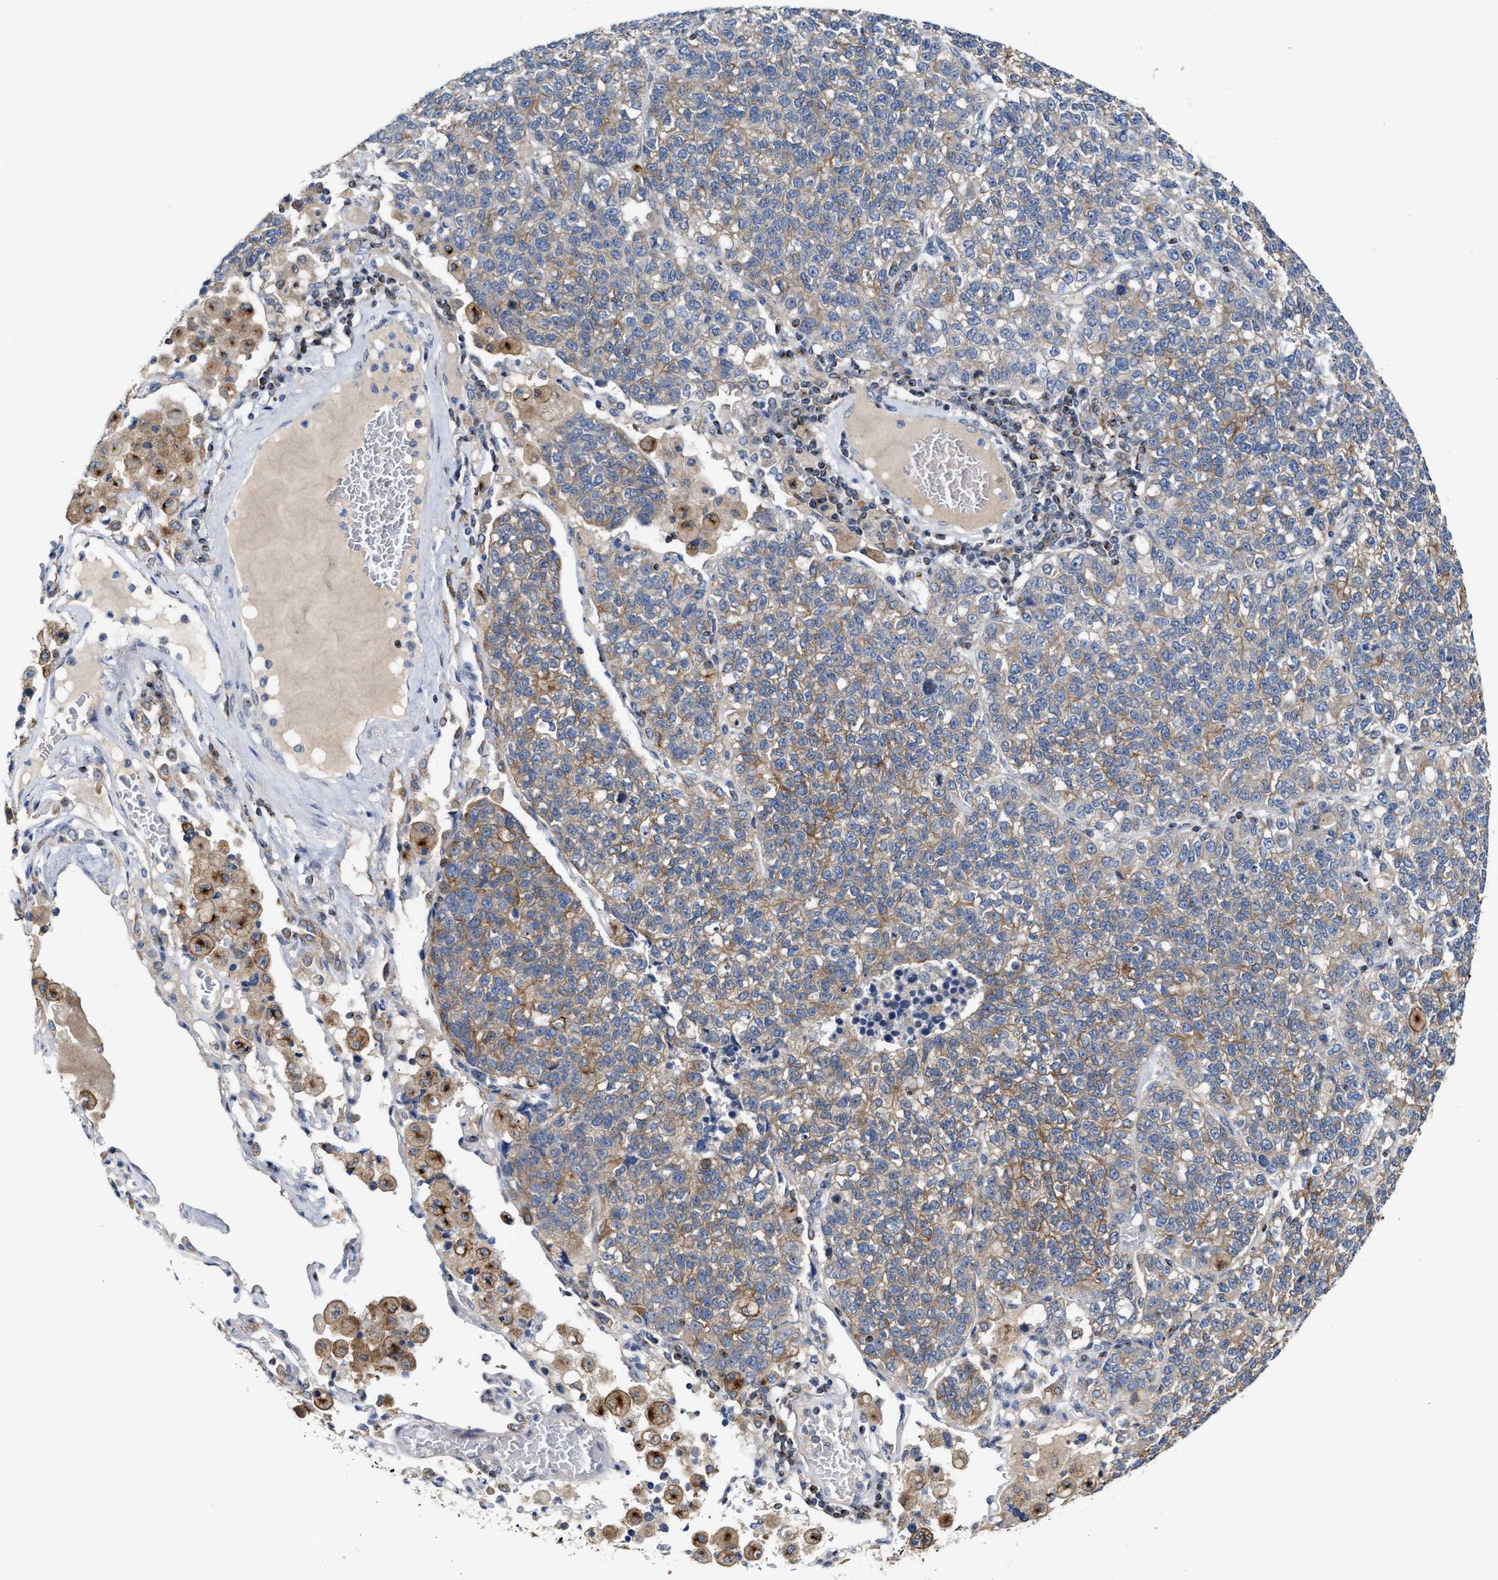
{"staining": {"intensity": "weak", "quantity": ">75%", "location": "cytoplasmic/membranous"}, "tissue": "lung cancer", "cell_type": "Tumor cells", "image_type": "cancer", "snomed": [{"axis": "morphology", "description": "Adenocarcinoma, NOS"}, {"axis": "topography", "description": "Lung"}], "caption": "A low amount of weak cytoplasmic/membranous expression is appreciated in about >75% of tumor cells in lung cancer tissue. Using DAB (3,3'-diaminobenzidine) (brown) and hematoxylin (blue) stains, captured at high magnification using brightfield microscopy.", "gene": "BBLN", "patient": {"sex": "male", "age": 49}}